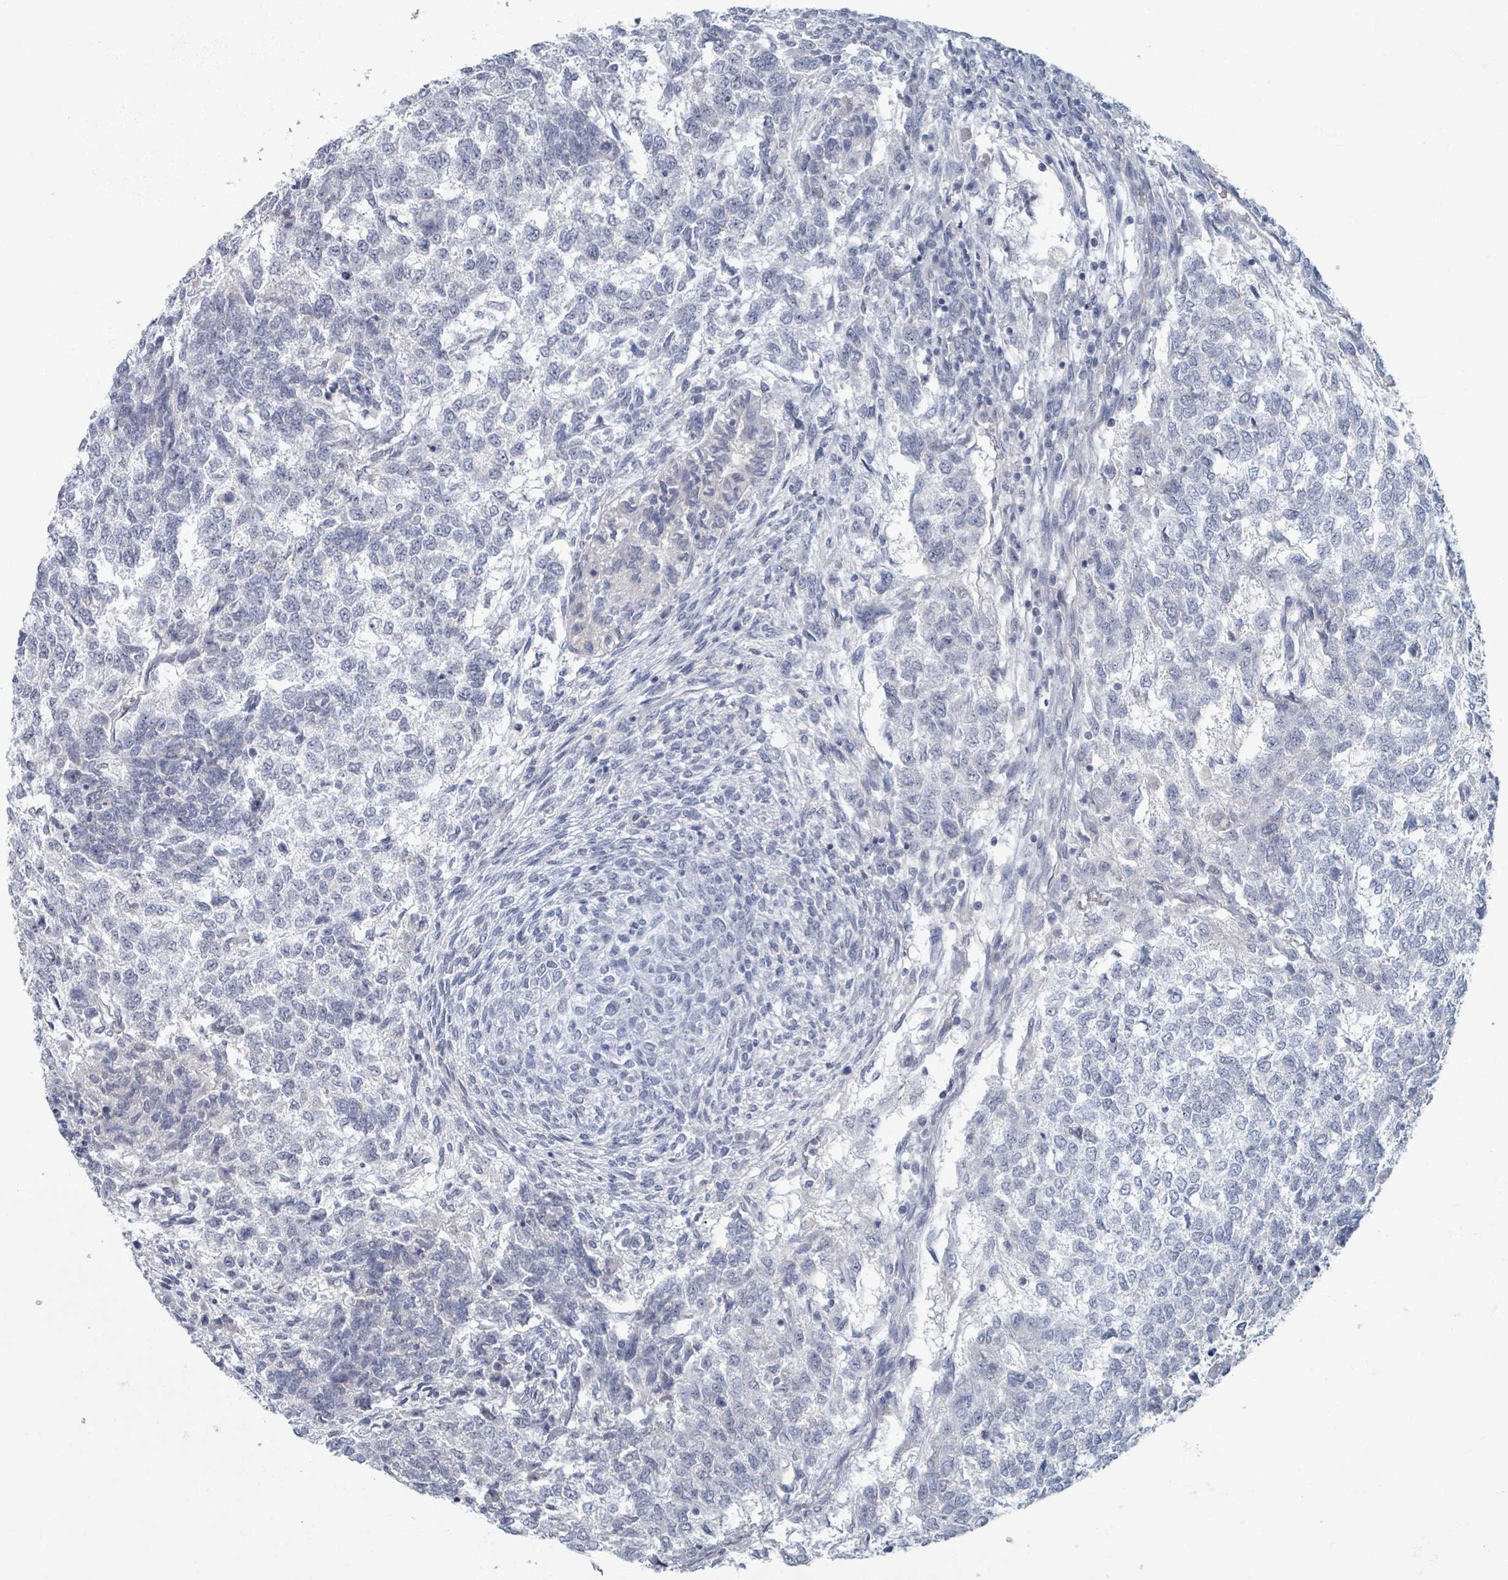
{"staining": {"intensity": "negative", "quantity": "none", "location": "none"}, "tissue": "testis cancer", "cell_type": "Tumor cells", "image_type": "cancer", "snomed": [{"axis": "morphology", "description": "Carcinoma, Embryonal, NOS"}, {"axis": "topography", "description": "Testis"}], "caption": "This image is of testis cancer stained with IHC to label a protein in brown with the nuclei are counter-stained blue. There is no staining in tumor cells. (Brightfield microscopy of DAB (3,3'-diaminobenzidine) IHC at high magnification).", "gene": "WNT11", "patient": {"sex": "male", "age": 23}}